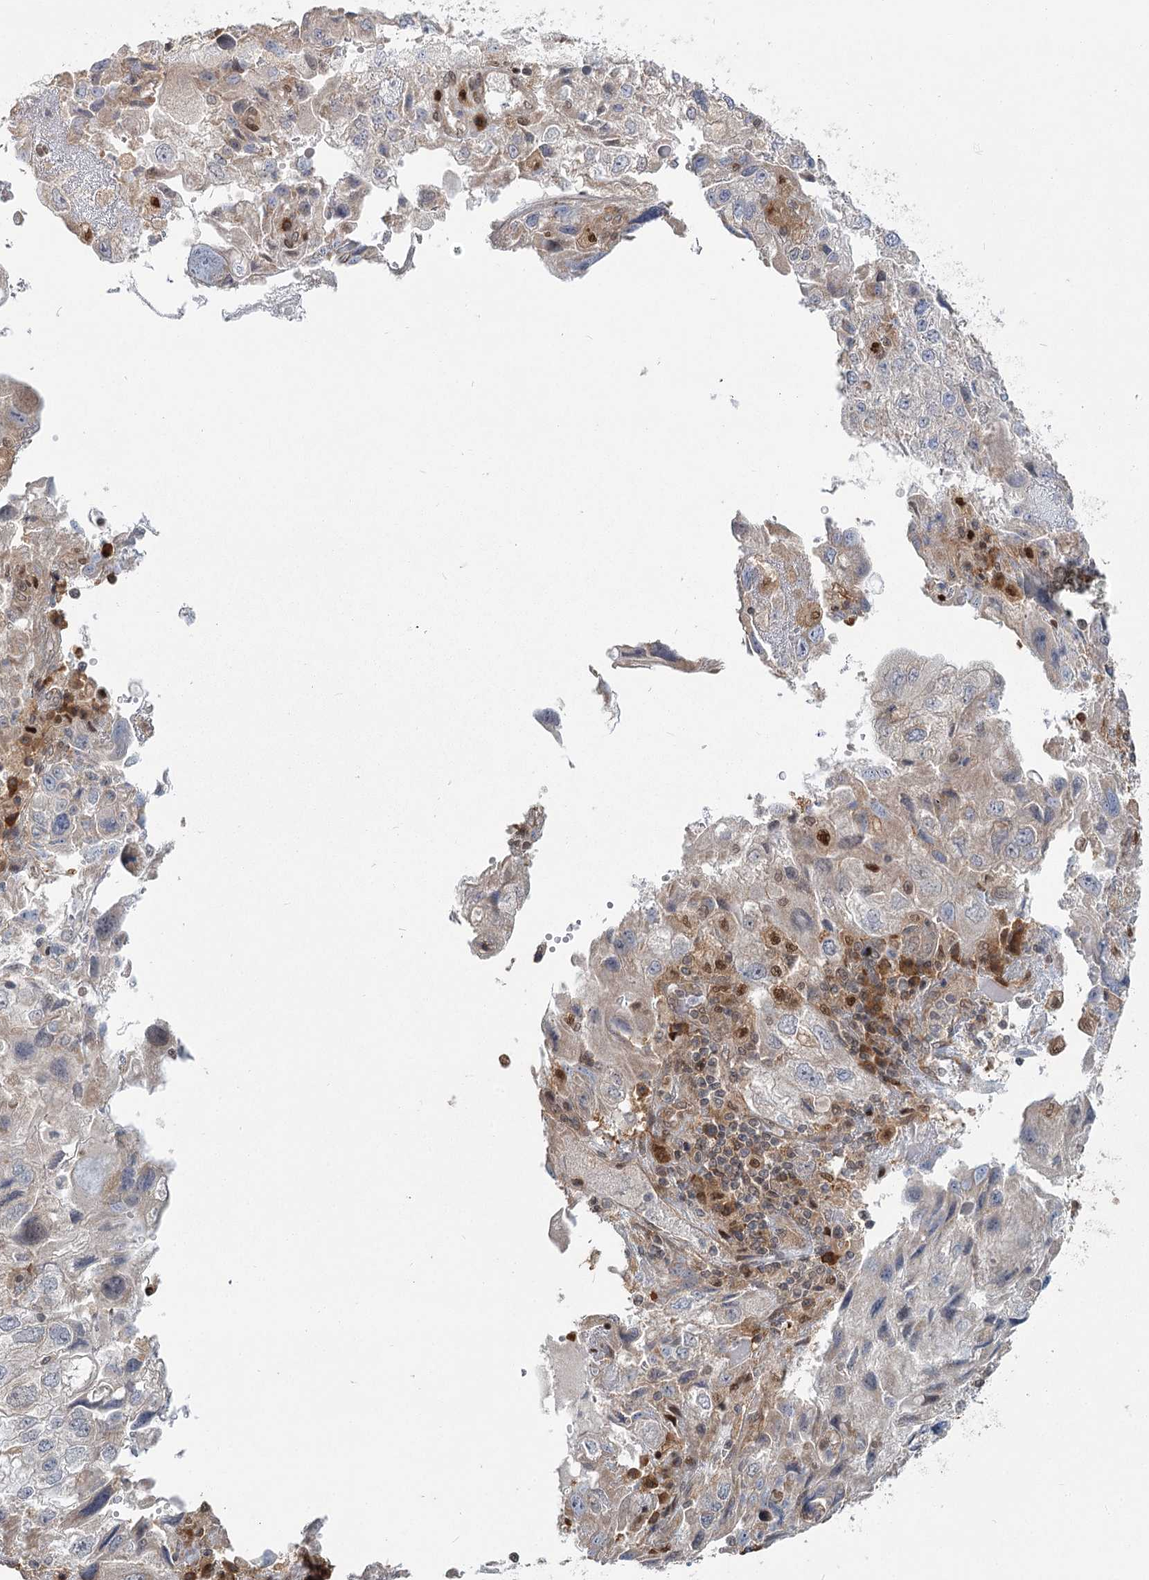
{"staining": {"intensity": "negative", "quantity": "none", "location": "none"}, "tissue": "endometrial cancer", "cell_type": "Tumor cells", "image_type": "cancer", "snomed": [{"axis": "morphology", "description": "Adenocarcinoma, NOS"}, {"axis": "topography", "description": "Endometrium"}], "caption": "High power microscopy image of an immunohistochemistry (IHC) histopathology image of endometrial adenocarcinoma, revealing no significant positivity in tumor cells.", "gene": "THNSL1", "patient": {"sex": "female", "age": 49}}